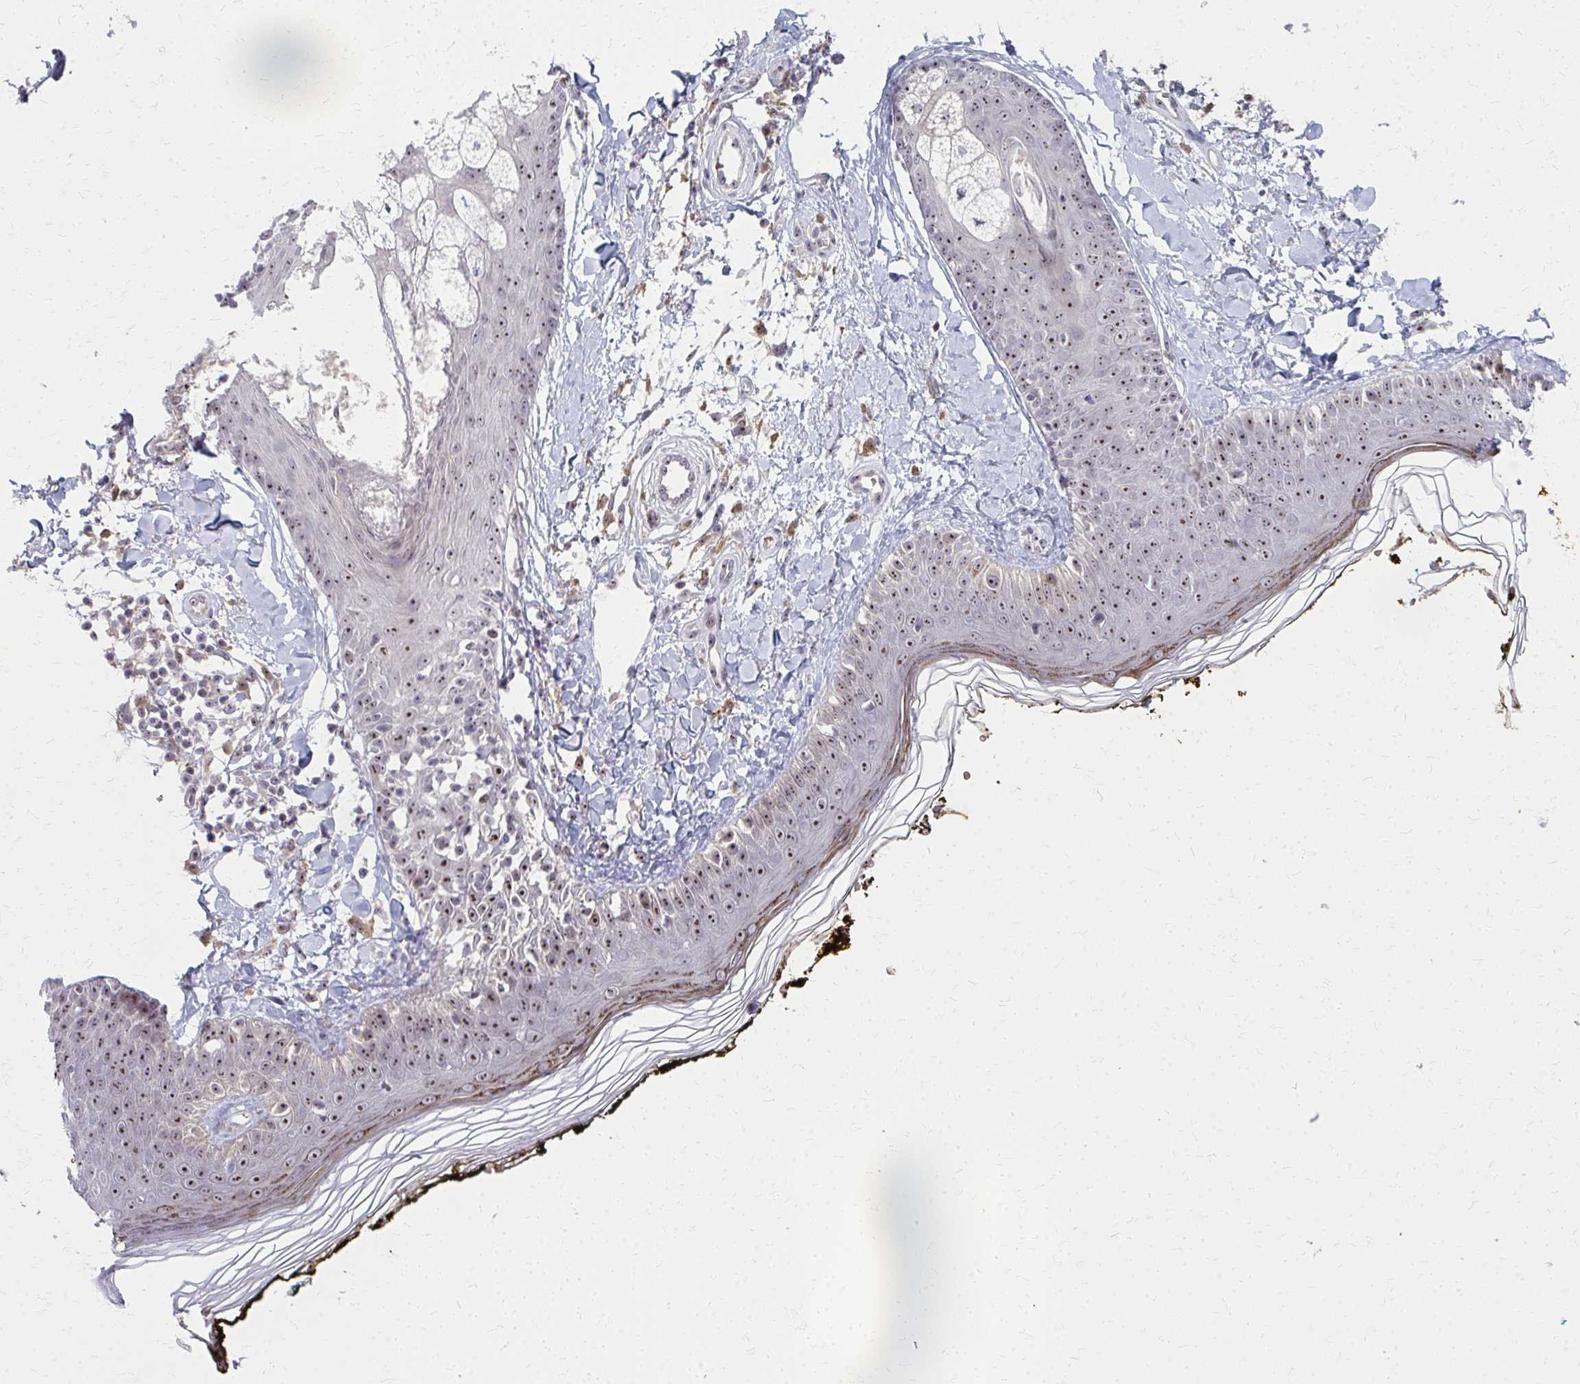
{"staining": {"intensity": "negative", "quantity": "none", "location": "none"}, "tissue": "skin", "cell_type": "Fibroblasts", "image_type": "normal", "snomed": [{"axis": "morphology", "description": "Normal tissue, NOS"}, {"axis": "topography", "description": "Skin"}], "caption": "Immunohistochemistry image of normal skin stained for a protein (brown), which displays no staining in fibroblasts.", "gene": "NUDT16", "patient": {"sex": "male", "age": 76}}